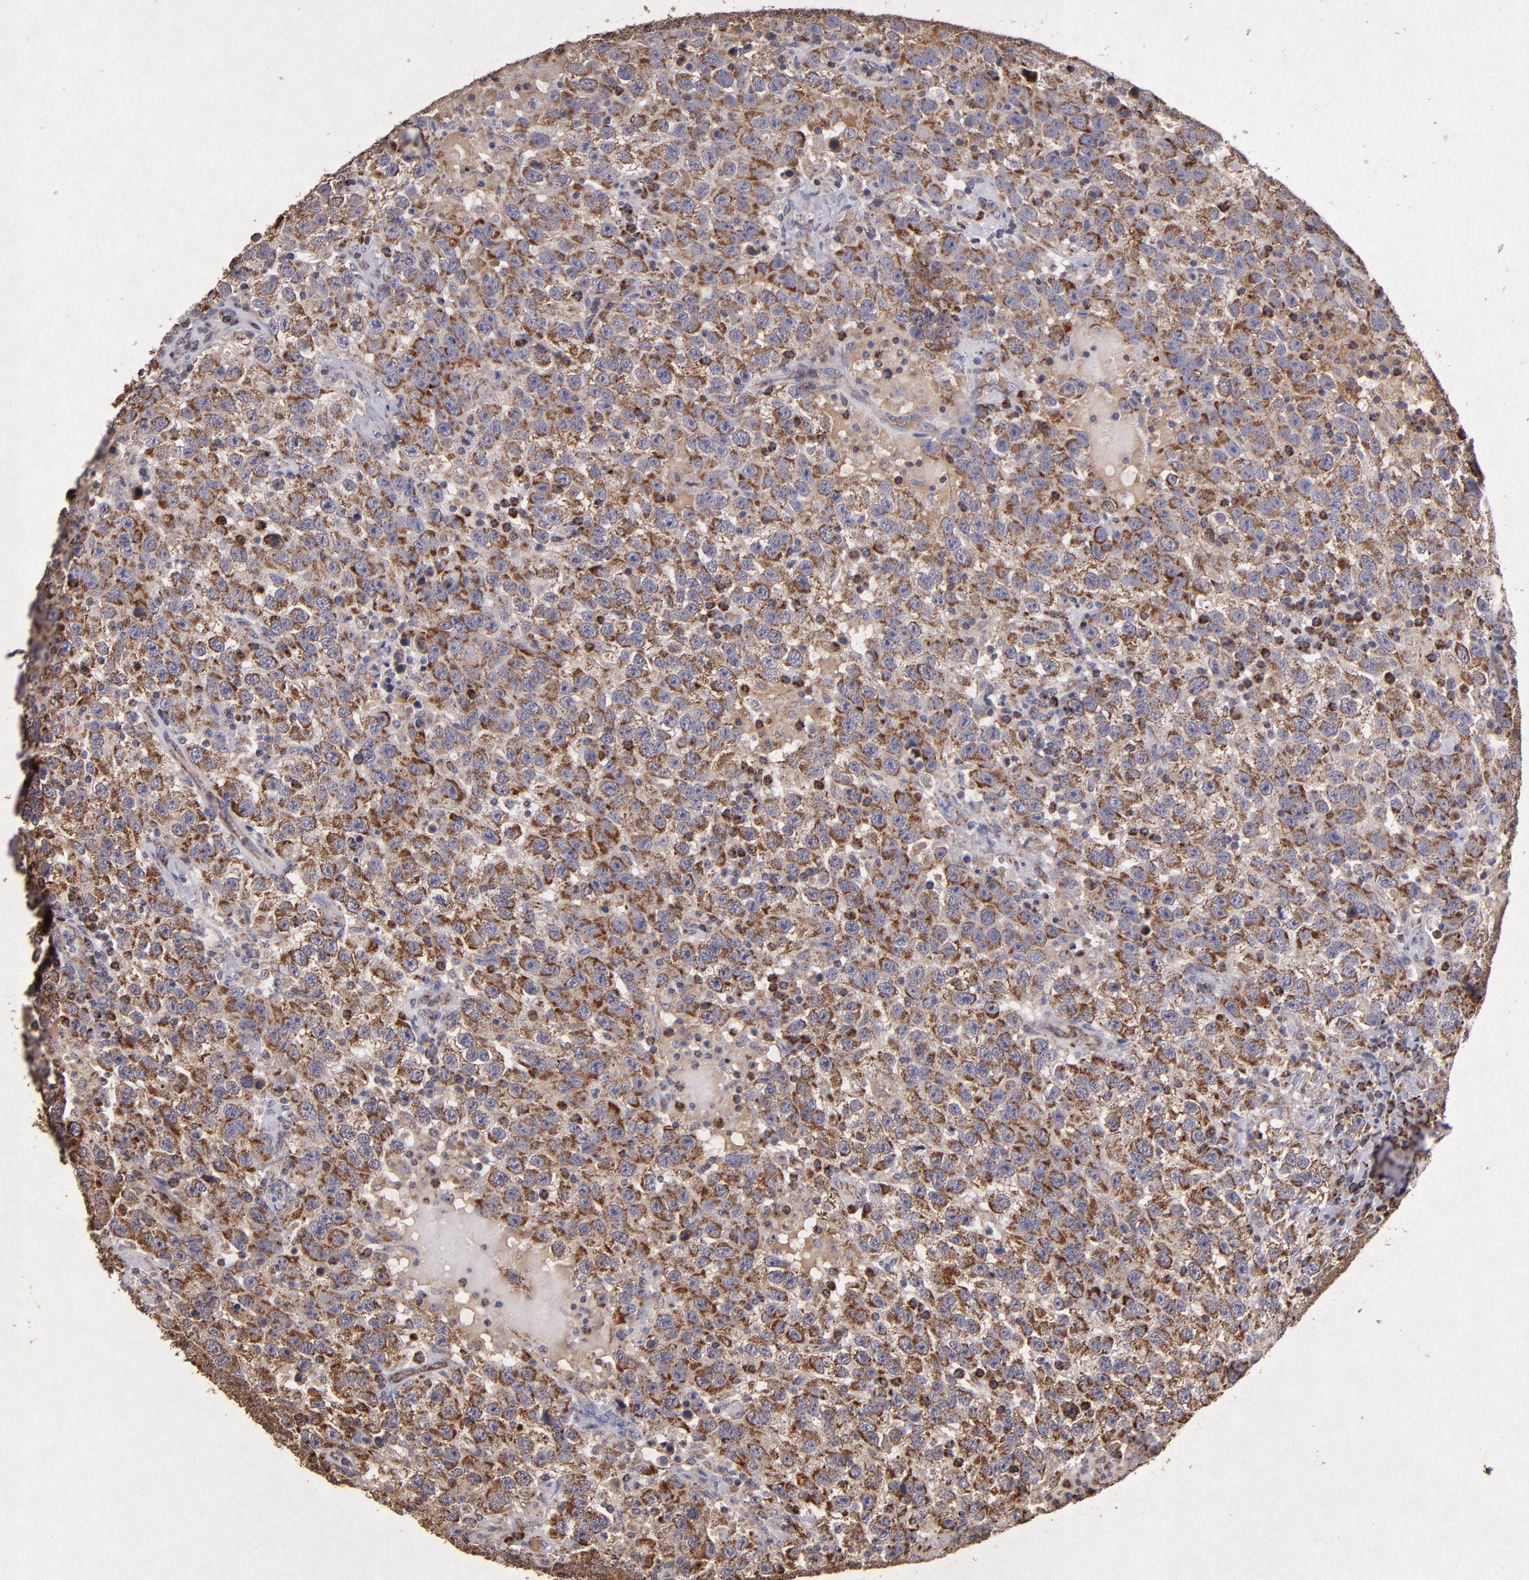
{"staining": {"intensity": "moderate", "quantity": ">75%", "location": "cytoplasmic/membranous"}, "tissue": "testis cancer", "cell_type": "Tumor cells", "image_type": "cancer", "snomed": [{"axis": "morphology", "description": "Seminoma, NOS"}, {"axis": "topography", "description": "Testis"}], "caption": "Protein analysis of testis cancer (seminoma) tissue shows moderate cytoplasmic/membranous staining in approximately >75% of tumor cells. (Stains: DAB in brown, nuclei in blue, Microscopy: brightfield microscopy at high magnification).", "gene": "TIMM9", "patient": {"sex": "male", "age": 41}}